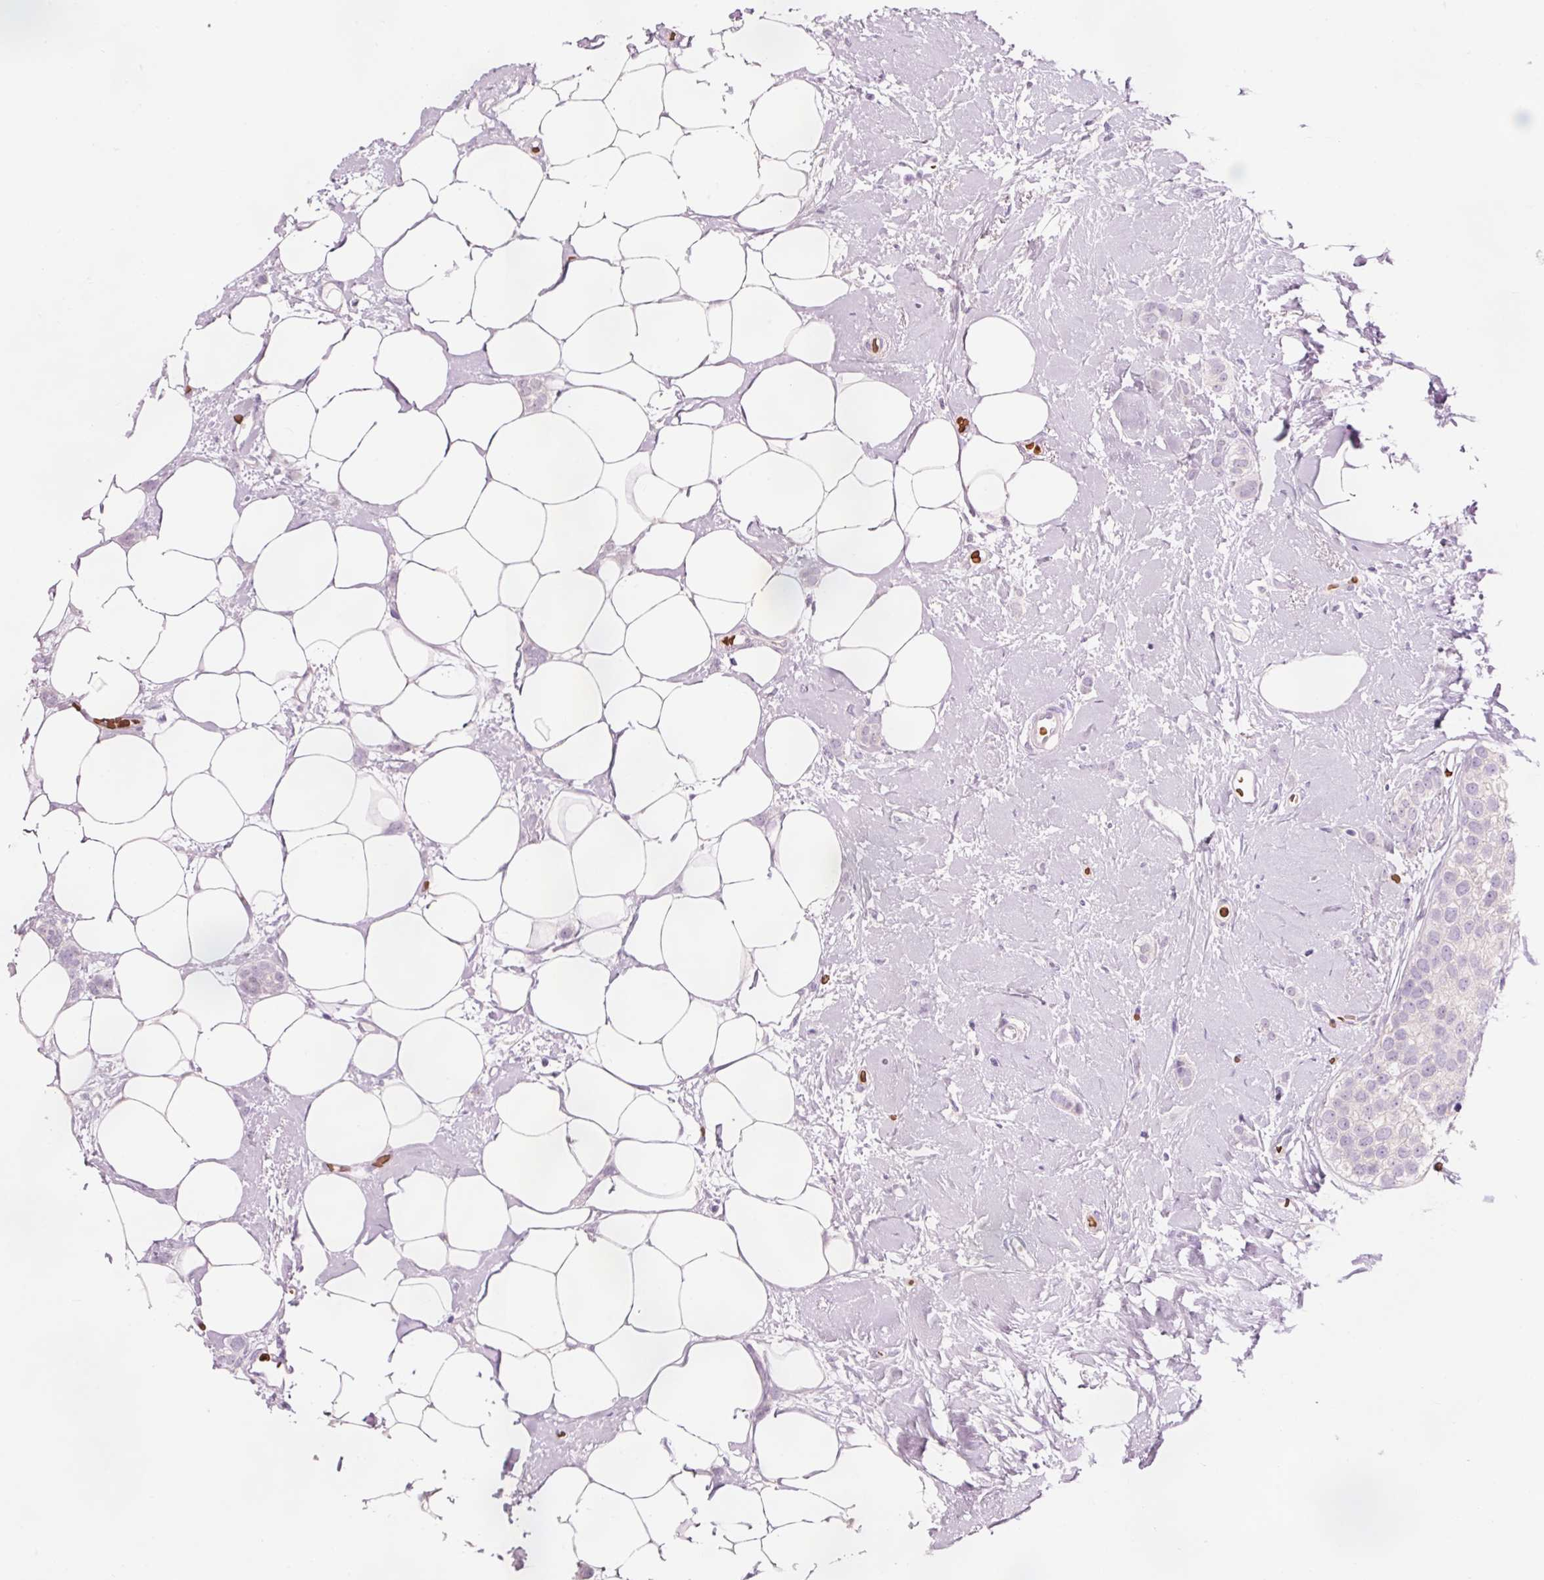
{"staining": {"intensity": "negative", "quantity": "none", "location": "none"}, "tissue": "breast cancer", "cell_type": "Tumor cells", "image_type": "cancer", "snomed": [{"axis": "morphology", "description": "Duct carcinoma"}, {"axis": "topography", "description": "Breast"}], "caption": "This is a micrograph of immunohistochemistry (IHC) staining of breast invasive ductal carcinoma, which shows no positivity in tumor cells. The staining was performed using DAB (3,3'-diaminobenzidine) to visualize the protein expression in brown, while the nuclei were stained in blue with hematoxylin (Magnification: 20x).", "gene": "DHRS11", "patient": {"sex": "female", "age": 72}}